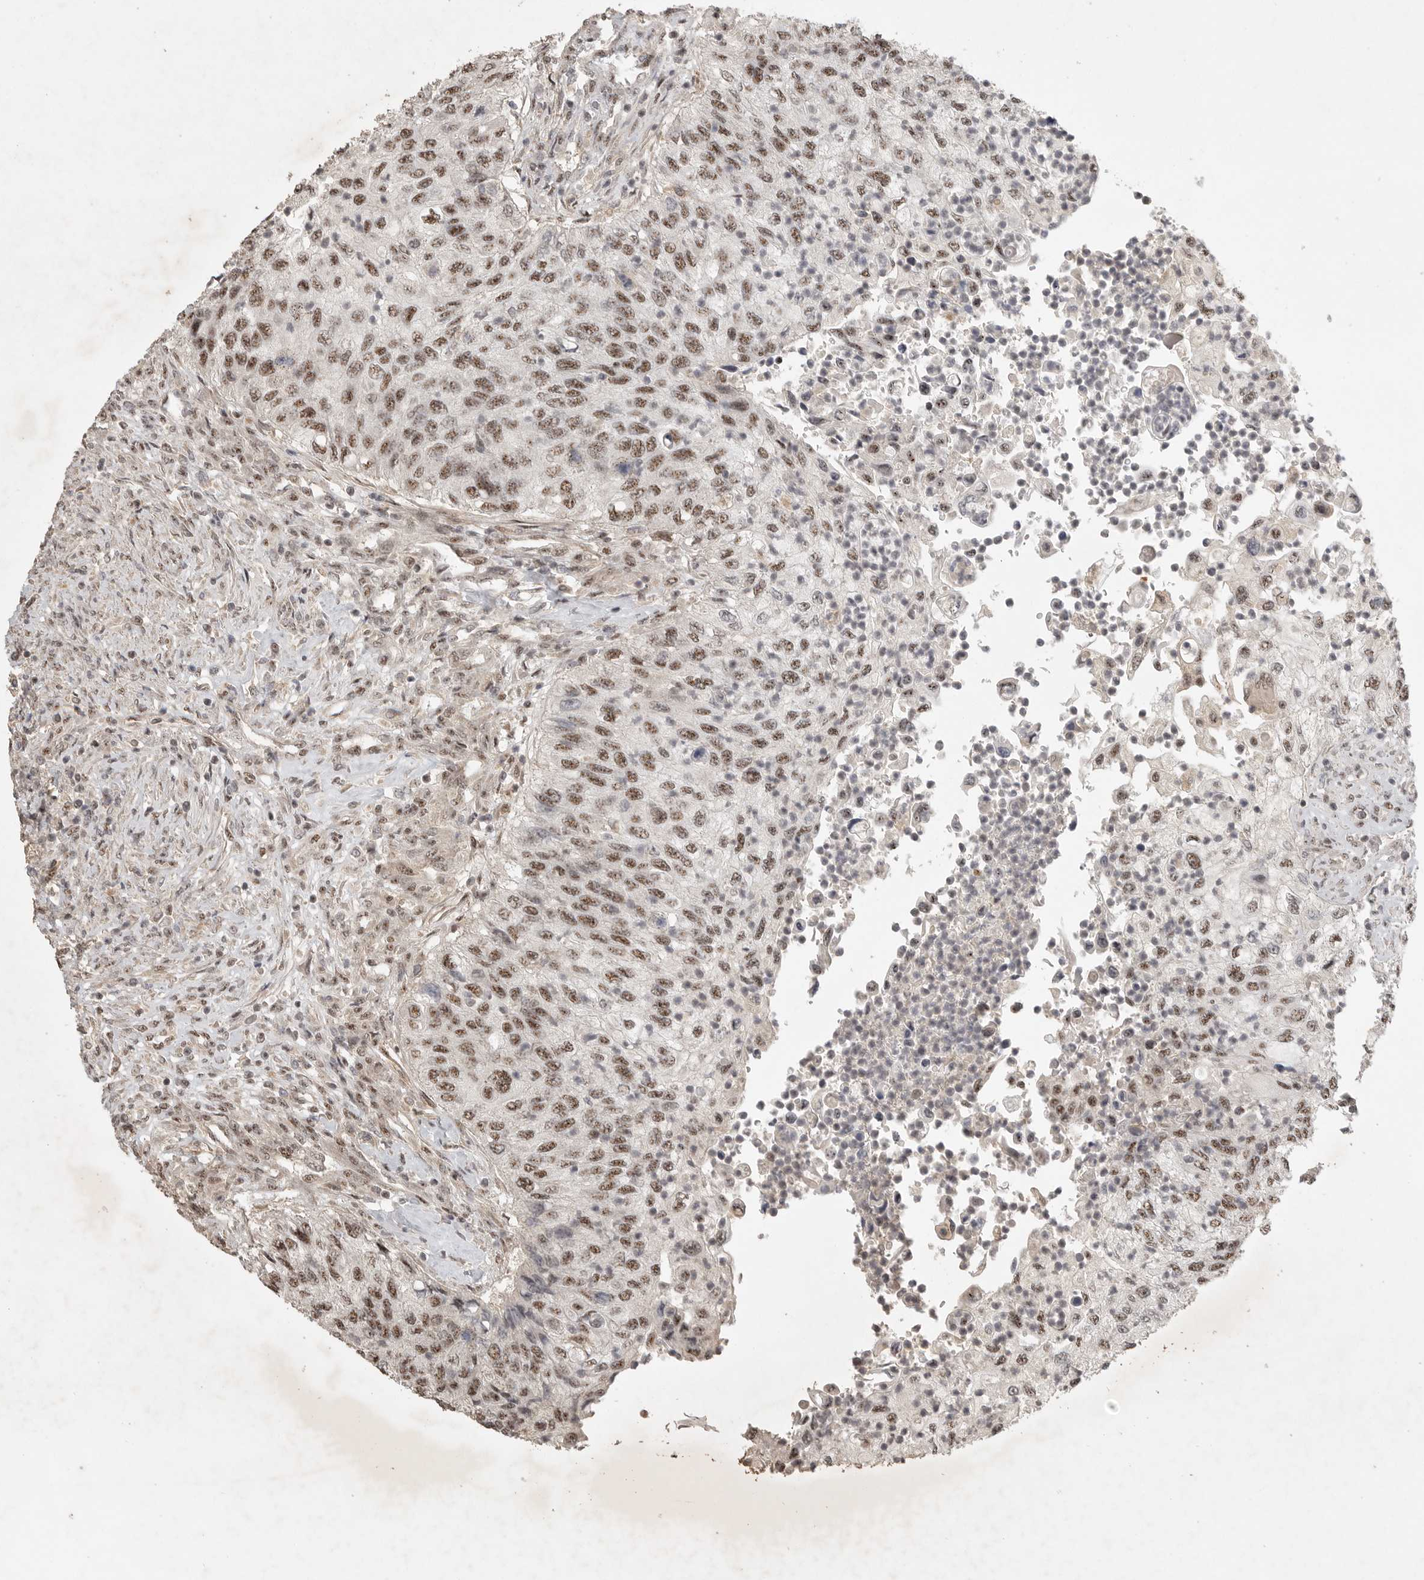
{"staining": {"intensity": "strong", "quantity": ">75%", "location": "nuclear"}, "tissue": "urothelial cancer", "cell_type": "Tumor cells", "image_type": "cancer", "snomed": [{"axis": "morphology", "description": "Urothelial carcinoma, High grade"}, {"axis": "topography", "description": "Urinary bladder"}], "caption": "A micrograph of human urothelial carcinoma (high-grade) stained for a protein exhibits strong nuclear brown staining in tumor cells.", "gene": "POMP", "patient": {"sex": "female", "age": 60}}